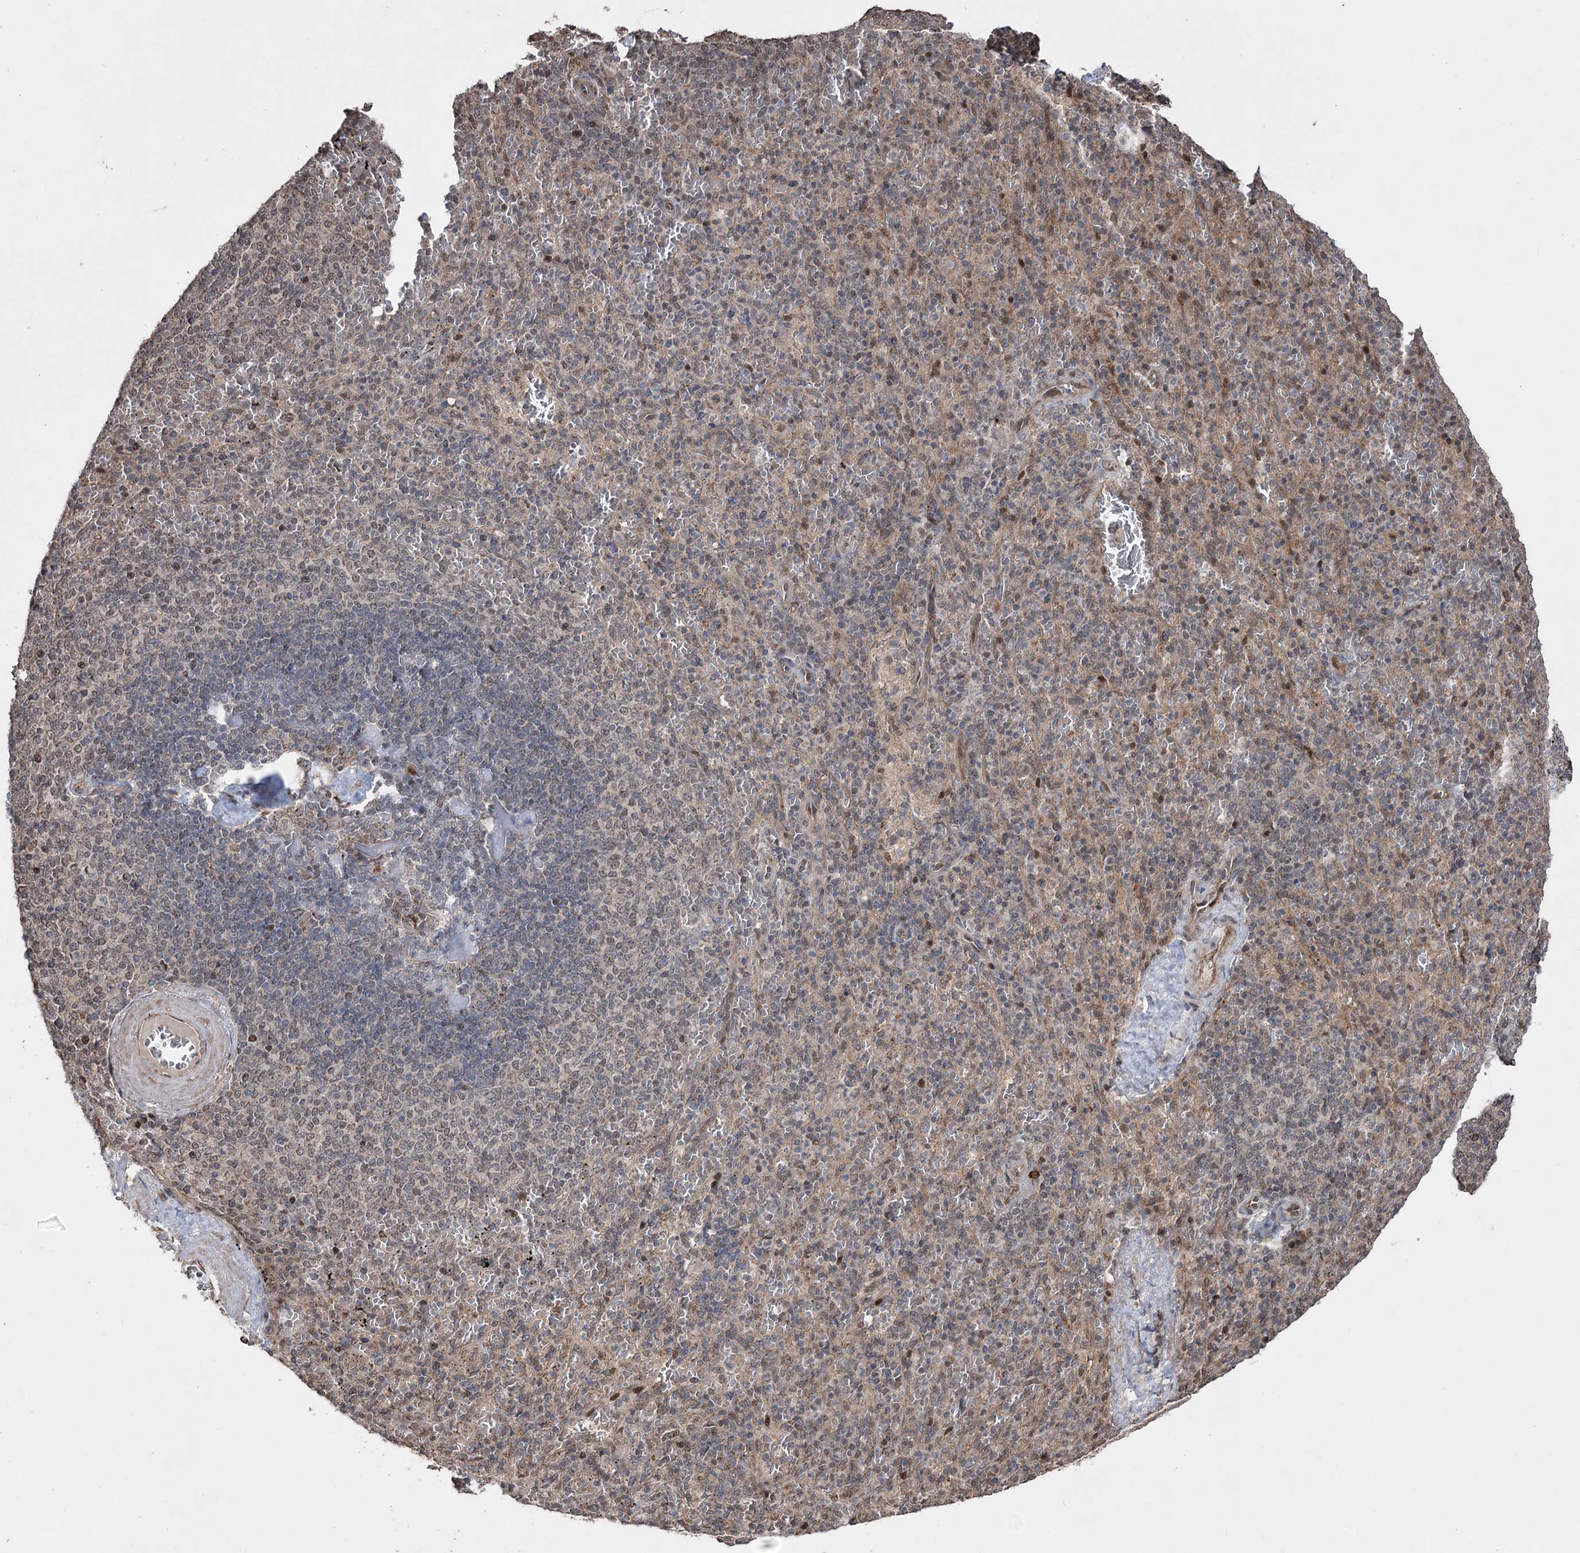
{"staining": {"intensity": "moderate", "quantity": "<25%", "location": "nuclear"}, "tissue": "spleen", "cell_type": "Cells in red pulp", "image_type": "normal", "snomed": [{"axis": "morphology", "description": "Normal tissue, NOS"}, {"axis": "topography", "description": "Spleen"}], "caption": "DAB (3,3'-diaminobenzidine) immunohistochemical staining of unremarkable spleen displays moderate nuclear protein staining in approximately <25% of cells in red pulp.", "gene": "CPNE8", "patient": {"sex": "male", "age": 82}}